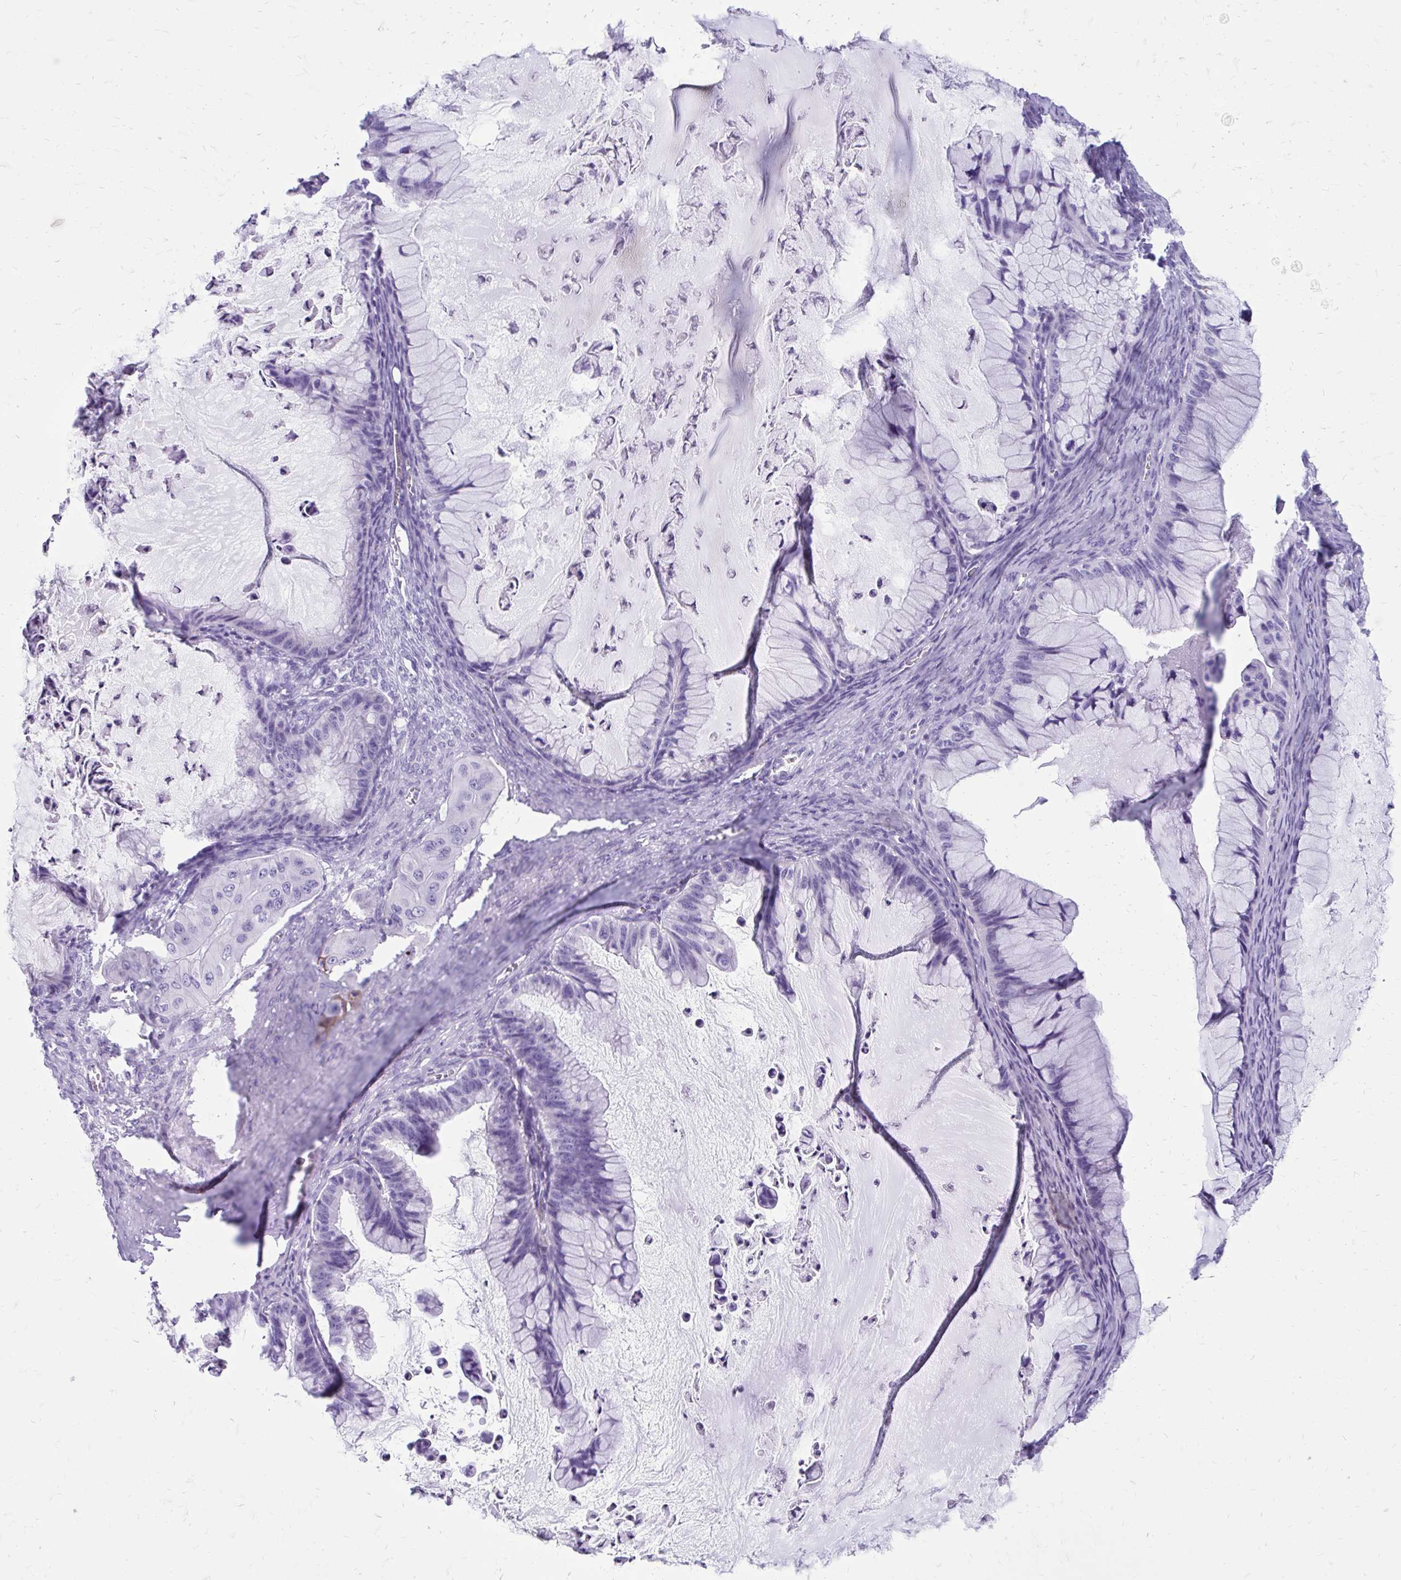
{"staining": {"intensity": "negative", "quantity": "none", "location": "none"}, "tissue": "ovarian cancer", "cell_type": "Tumor cells", "image_type": "cancer", "snomed": [{"axis": "morphology", "description": "Cystadenocarcinoma, mucinous, NOS"}, {"axis": "topography", "description": "Ovary"}], "caption": "A photomicrograph of human mucinous cystadenocarcinoma (ovarian) is negative for staining in tumor cells. The staining was performed using DAB (3,3'-diaminobenzidine) to visualize the protein expression in brown, while the nuclei were stained in blue with hematoxylin (Magnification: 20x).", "gene": "SATL1", "patient": {"sex": "female", "age": 72}}